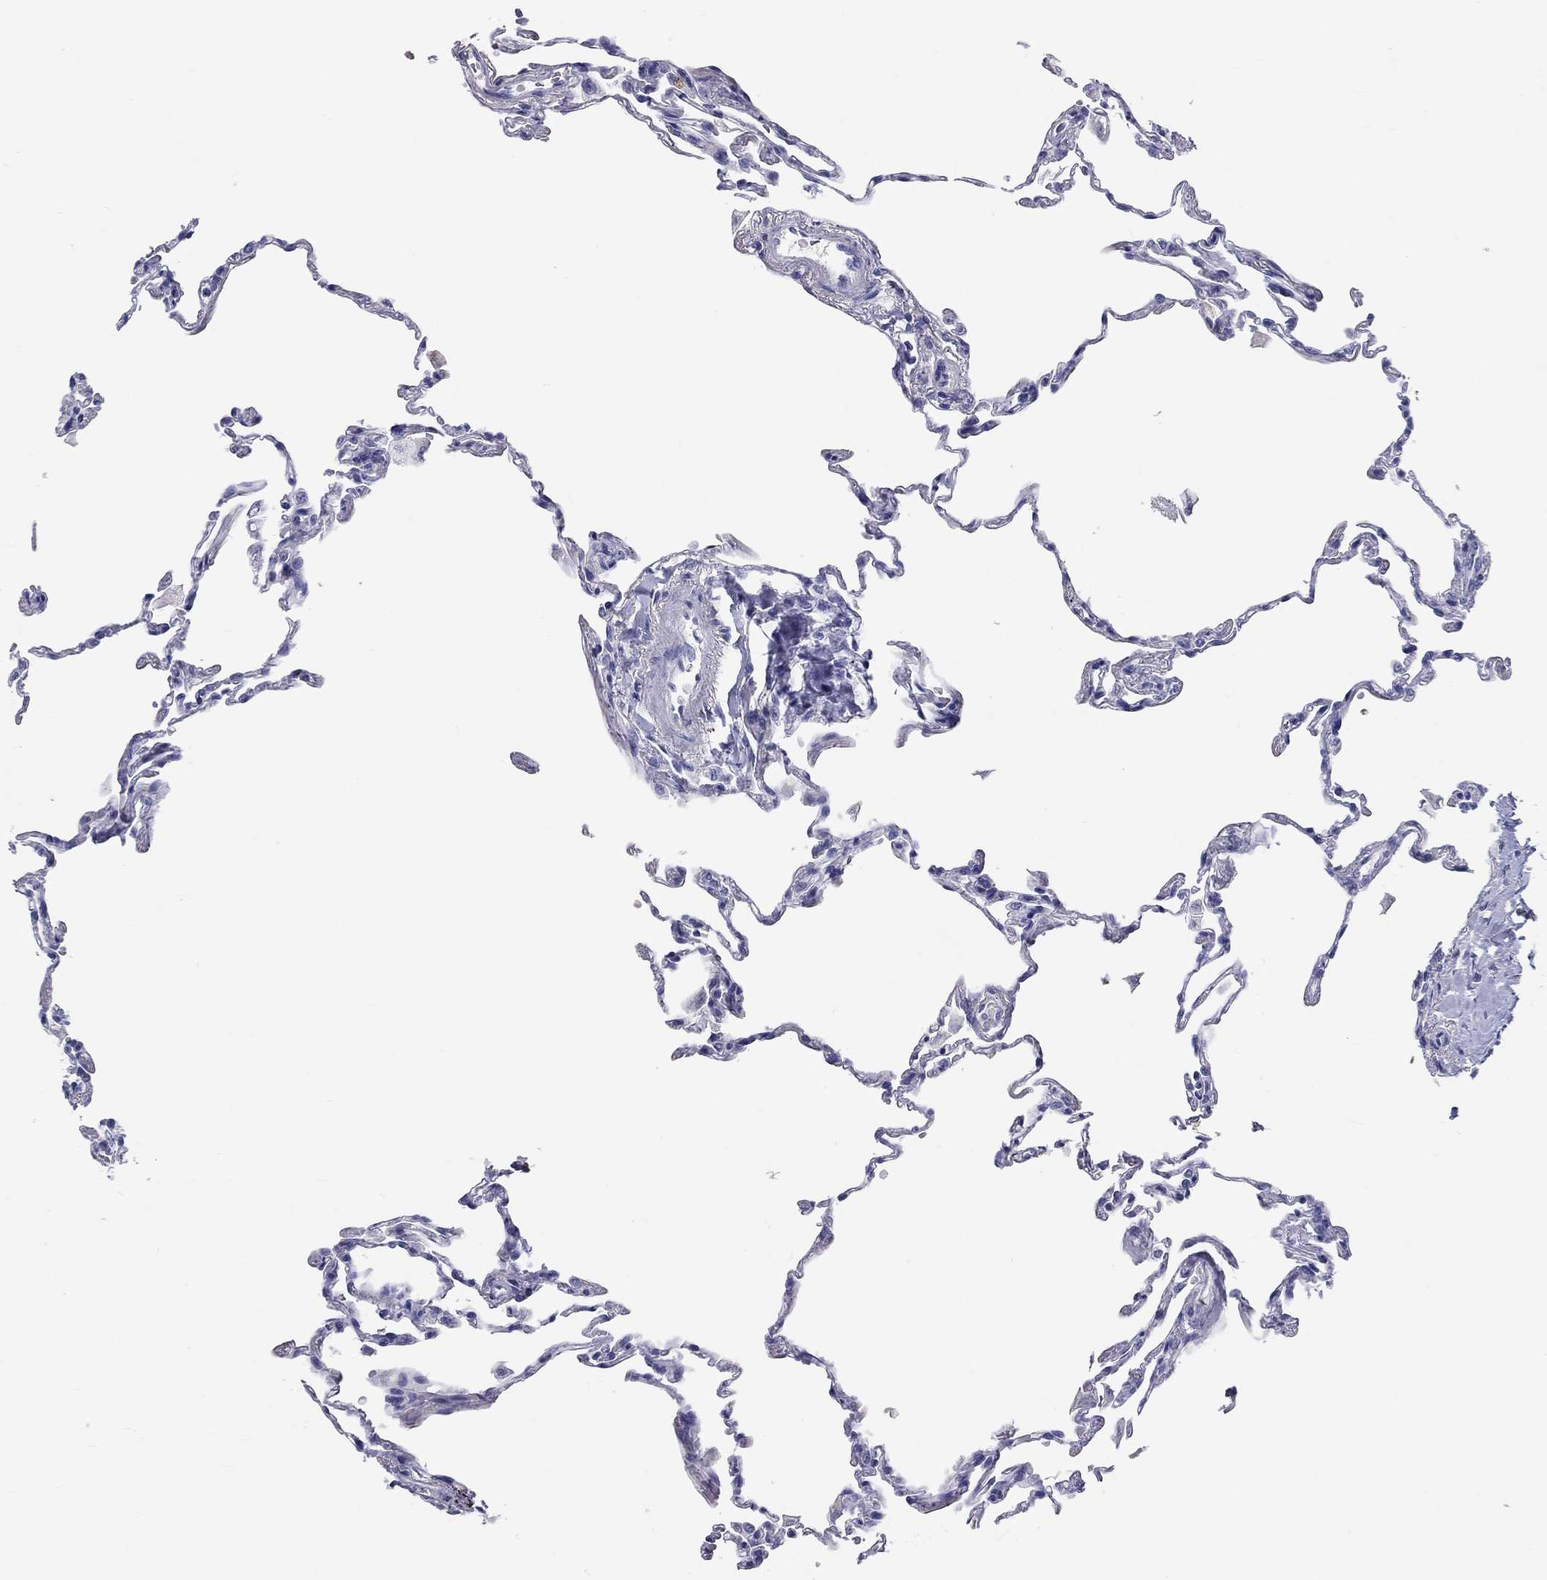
{"staining": {"intensity": "negative", "quantity": "none", "location": "none"}, "tissue": "lung", "cell_type": "Alveolar cells", "image_type": "normal", "snomed": [{"axis": "morphology", "description": "Normal tissue, NOS"}, {"axis": "topography", "description": "Lung"}], "caption": "This is an immunohistochemistry (IHC) image of normal human lung. There is no expression in alveolar cells.", "gene": "PCDHGC5", "patient": {"sex": "female", "age": 57}}